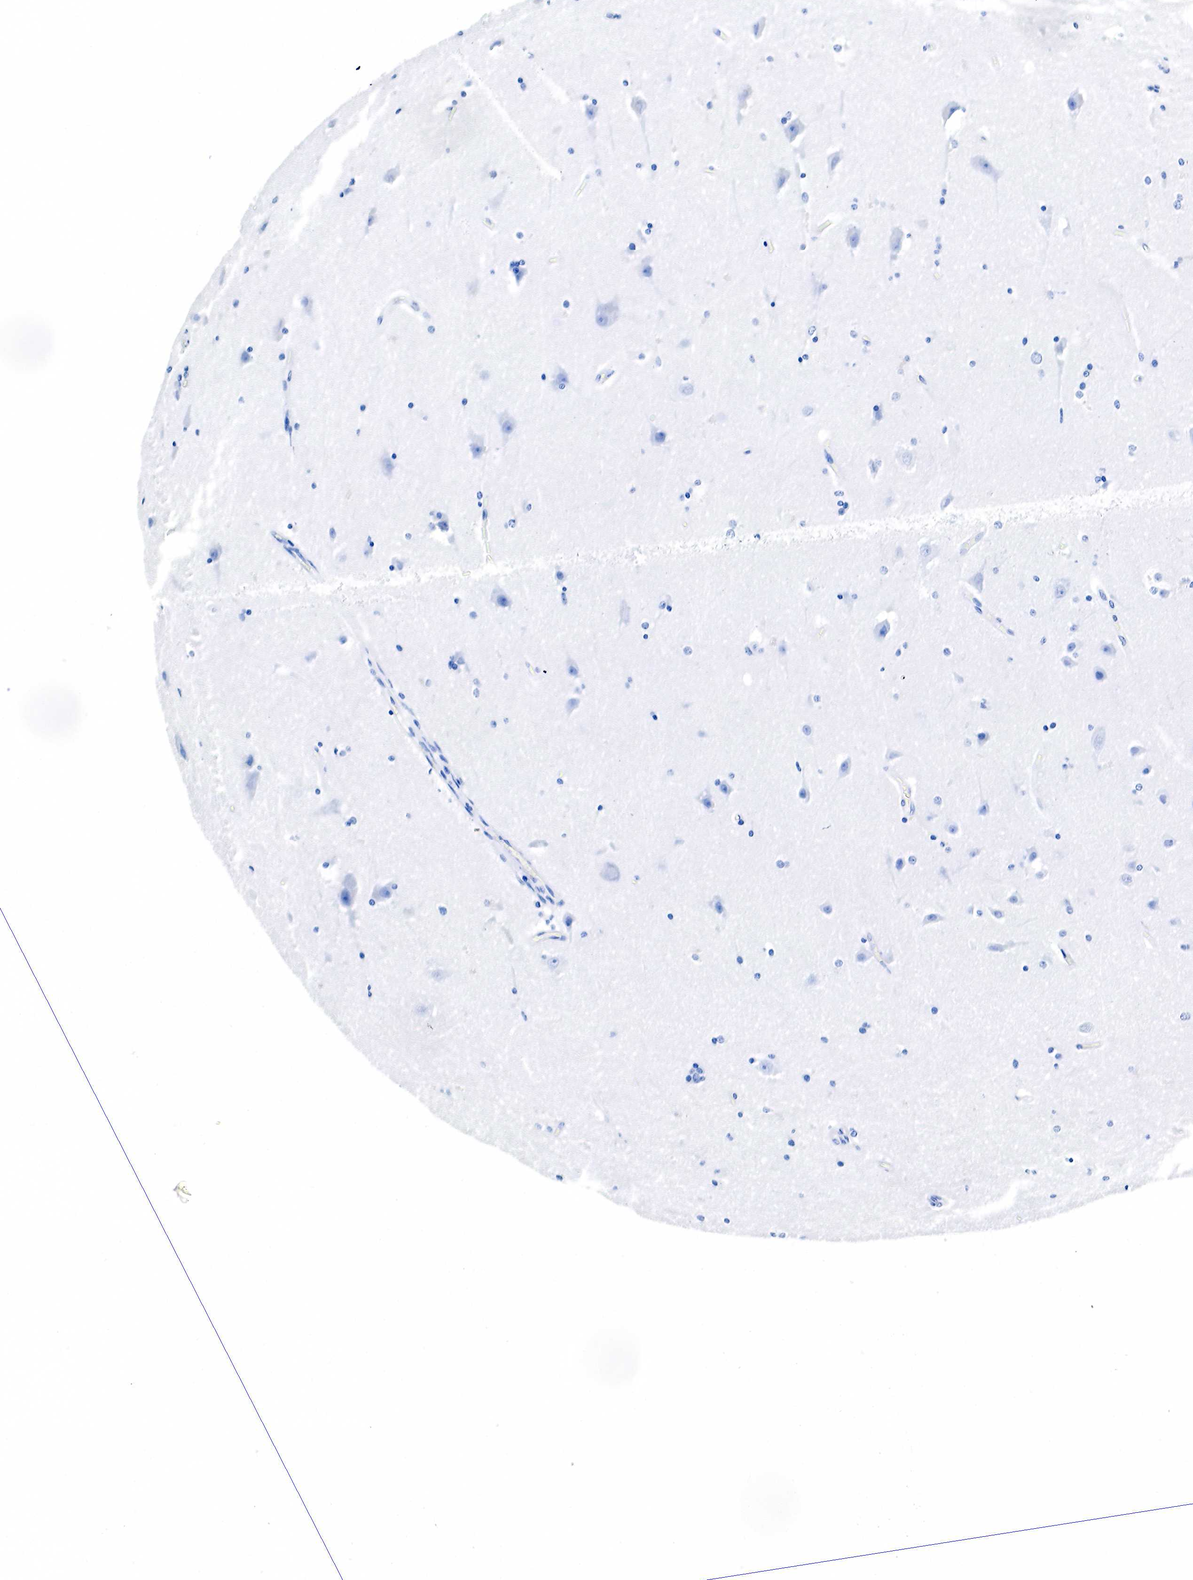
{"staining": {"intensity": "negative", "quantity": "none", "location": "none"}, "tissue": "cerebral cortex", "cell_type": "Endothelial cells", "image_type": "normal", "snomed": [{"axis": "morphology", "description": "Normal tissue, NOS"}, {"axis": "topography", "description": "Cerebral cortex"}, {"axis": "topography", "description": "Hippocampus"}], "caption": "High magnification brightfield microscopy of unremarkable cerebral cortex stained with DAB (3,3'-diaminobenzidine) (brown) and counterstained with hematoxylin (blue): endothelial cells show no significant staining. (DAB (3,3'-diaminobenzidine) IHC, high magnification).", "gene": "GCG", "patient": {"sex": "female", "age": 19}}